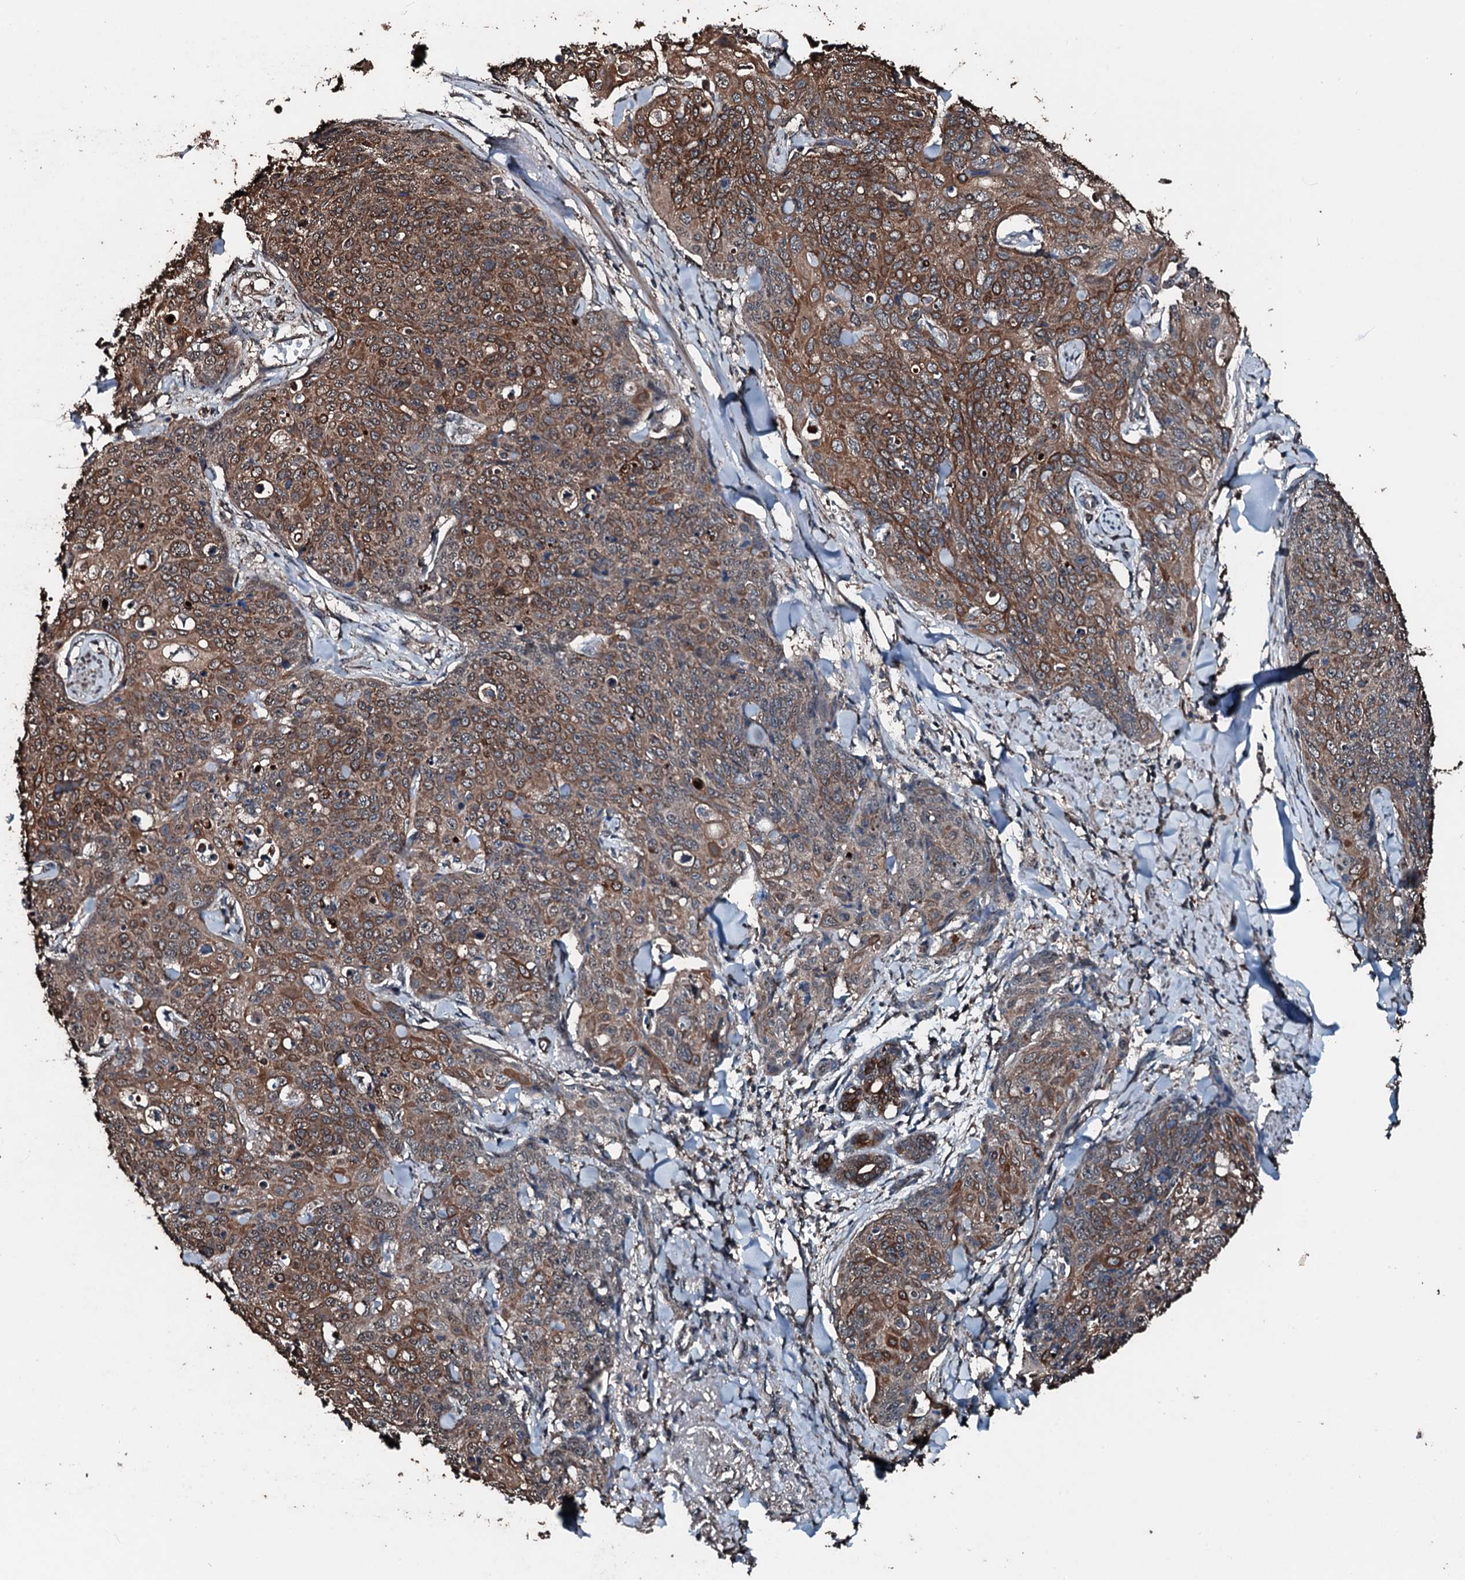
{"staining": {"intensity": "moderate", "quantity": ">75%", "location": "cytoplasmic/membranous"}, "tissue": "skin cancer", "cell_type": "Tumor cells", "image_type": "cancer", "snomed": [{"axis": "morphology", "description": "Squamous cell carcinoma, NOS"}, {"axis": "topography", "description": "Skin"}, {"axis": "topography", "description": "Vulva"}], "caption": "Squamous cell carcinoma (skin) was stained to show a protein in brown. There is medium levels of moderate cytoplasmic/membranous staining in about >75% of tumor cells. Nuclei are stained in blue.", "gene": "FAAP24", "patient": {"sex": "female", "age": 85}}